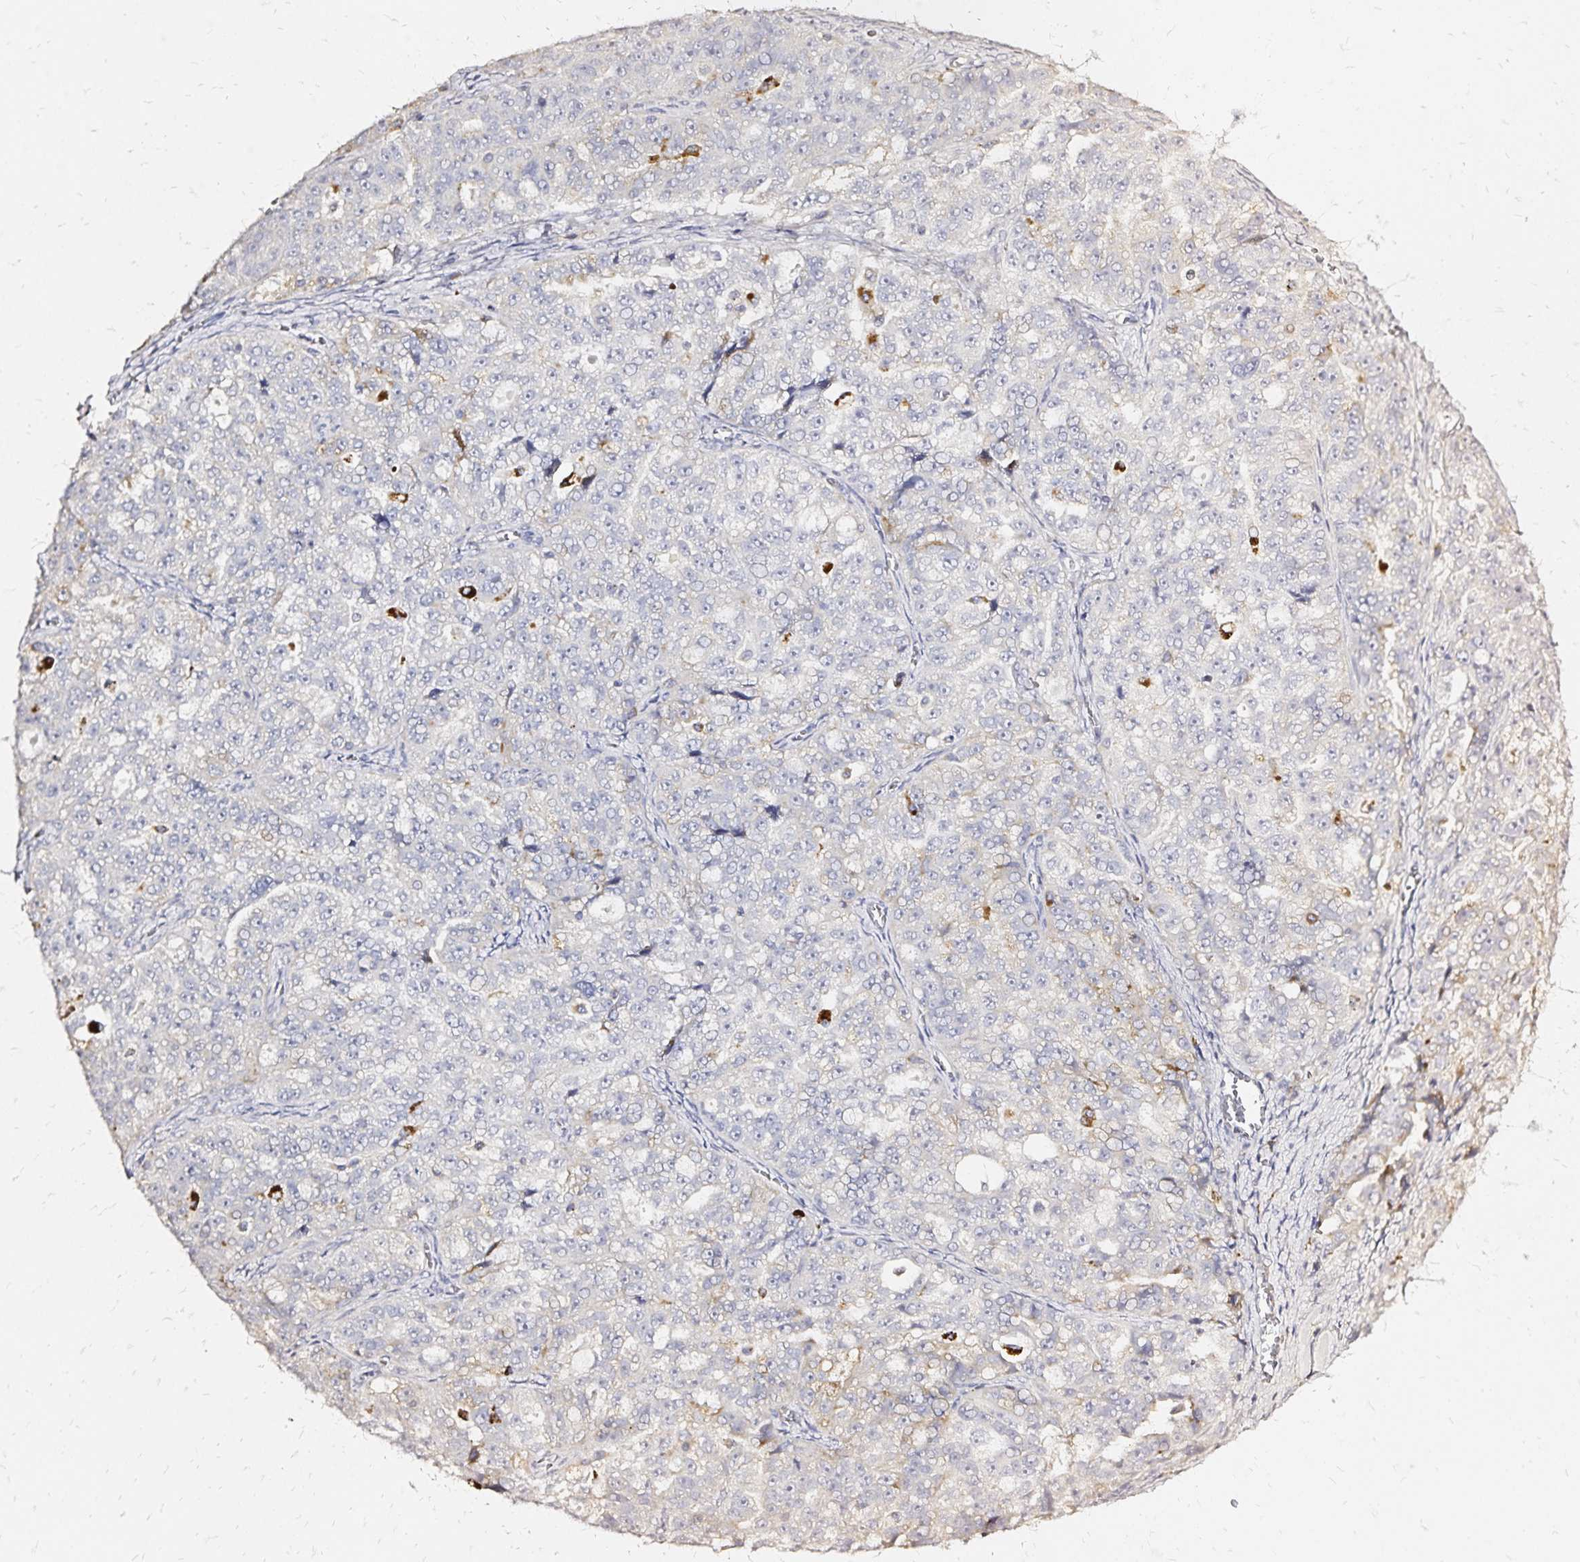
{"staining": {"intensity": "negative", "quantity": "none", "location": "none"}, "tissue": "ovarian cancer", "cell_type": "Tumor cells", "image_type": "cancer", "snomed": [{"axis": "morphology", "description": "Cystadenocarcinoma, serous, NOS"}, {"axis": "topography", "description": "Ovary"}], "caption": "This is an IHC micrograph of serous cystadenocarcinoma (ovarian). There is no expression in tumor cells.", "gene": "SLC5A1", "patient": {"sex": "female", "age": 51}}